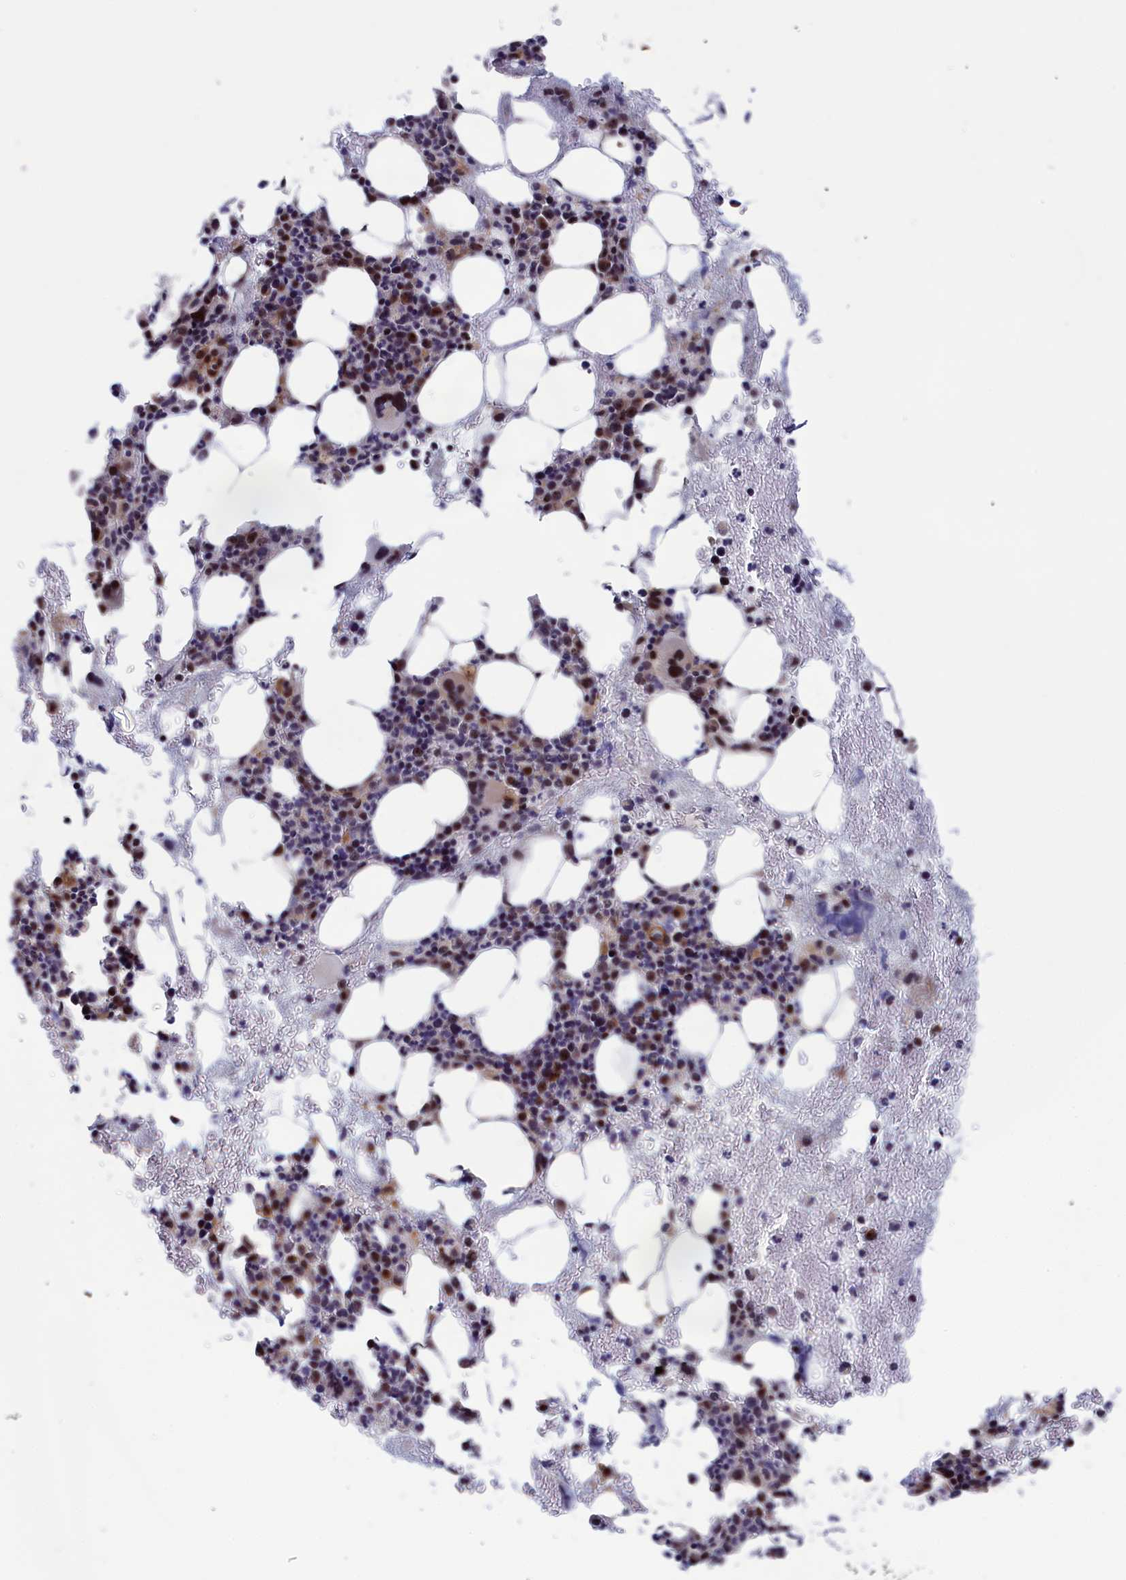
{"staining": {"intensity": "strong", "quantity": "25%-75%", "location": "nuclear"}, "tissue": "bone marrow", "cell_type": "Hematopoietic cells", "image_type": "normal", "snomed": [{"axis": "morphology", "description": "Normal tissue, NOS"}, {"axis": "topography", "description": "Bone marrow"}], "caption": "A brown stain shows strong nuclear expression of a protein in hematopoietic cells of benign bone marrow. (DAB IHC, brown staining for protein, blue staining for nuclei).", "gene": "PPAN", "patient": {"sex": "female", "age": 37}}